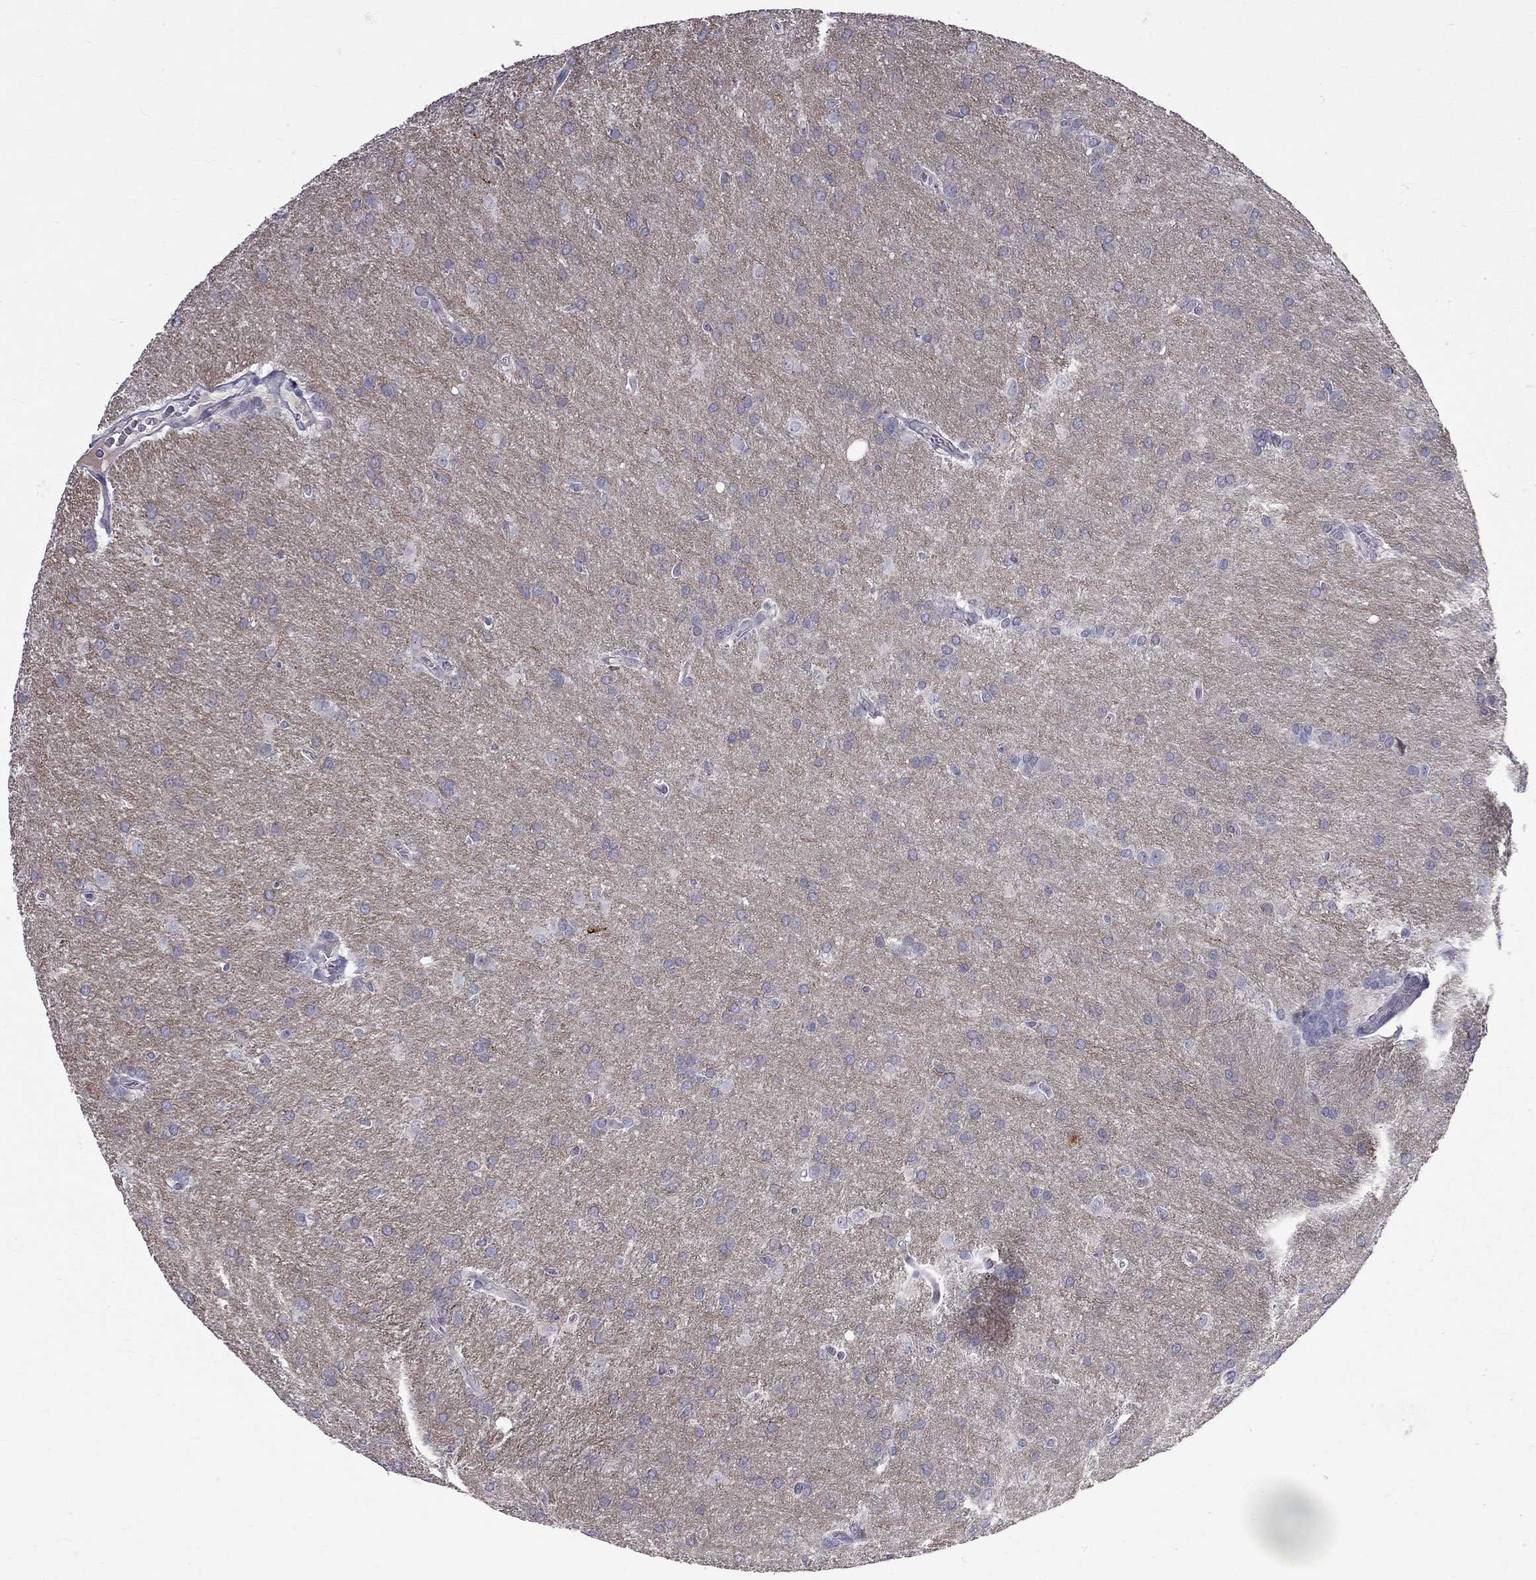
{"staining": {"intensity": "negative", "quantity": "none", "location": "none"}, "tissue": "glioma", "cell_type": "Tumor cells", "image_type": "cancer", "snomed": [{"axis": "morphology", "description": "Glioma, malignant, Low grade"}, {"axis": "topography", "description": "Brain"}], "caption": "A micrograph of human glioma is negative for staining in tumor cells. (Stains: DAB immunohistochemistry with hematoxylin counter stain, Microscopy: brightfield microscopy at high magnification).", "gene": "RTL9", "patient": {"sex": "female", "age": 32}}